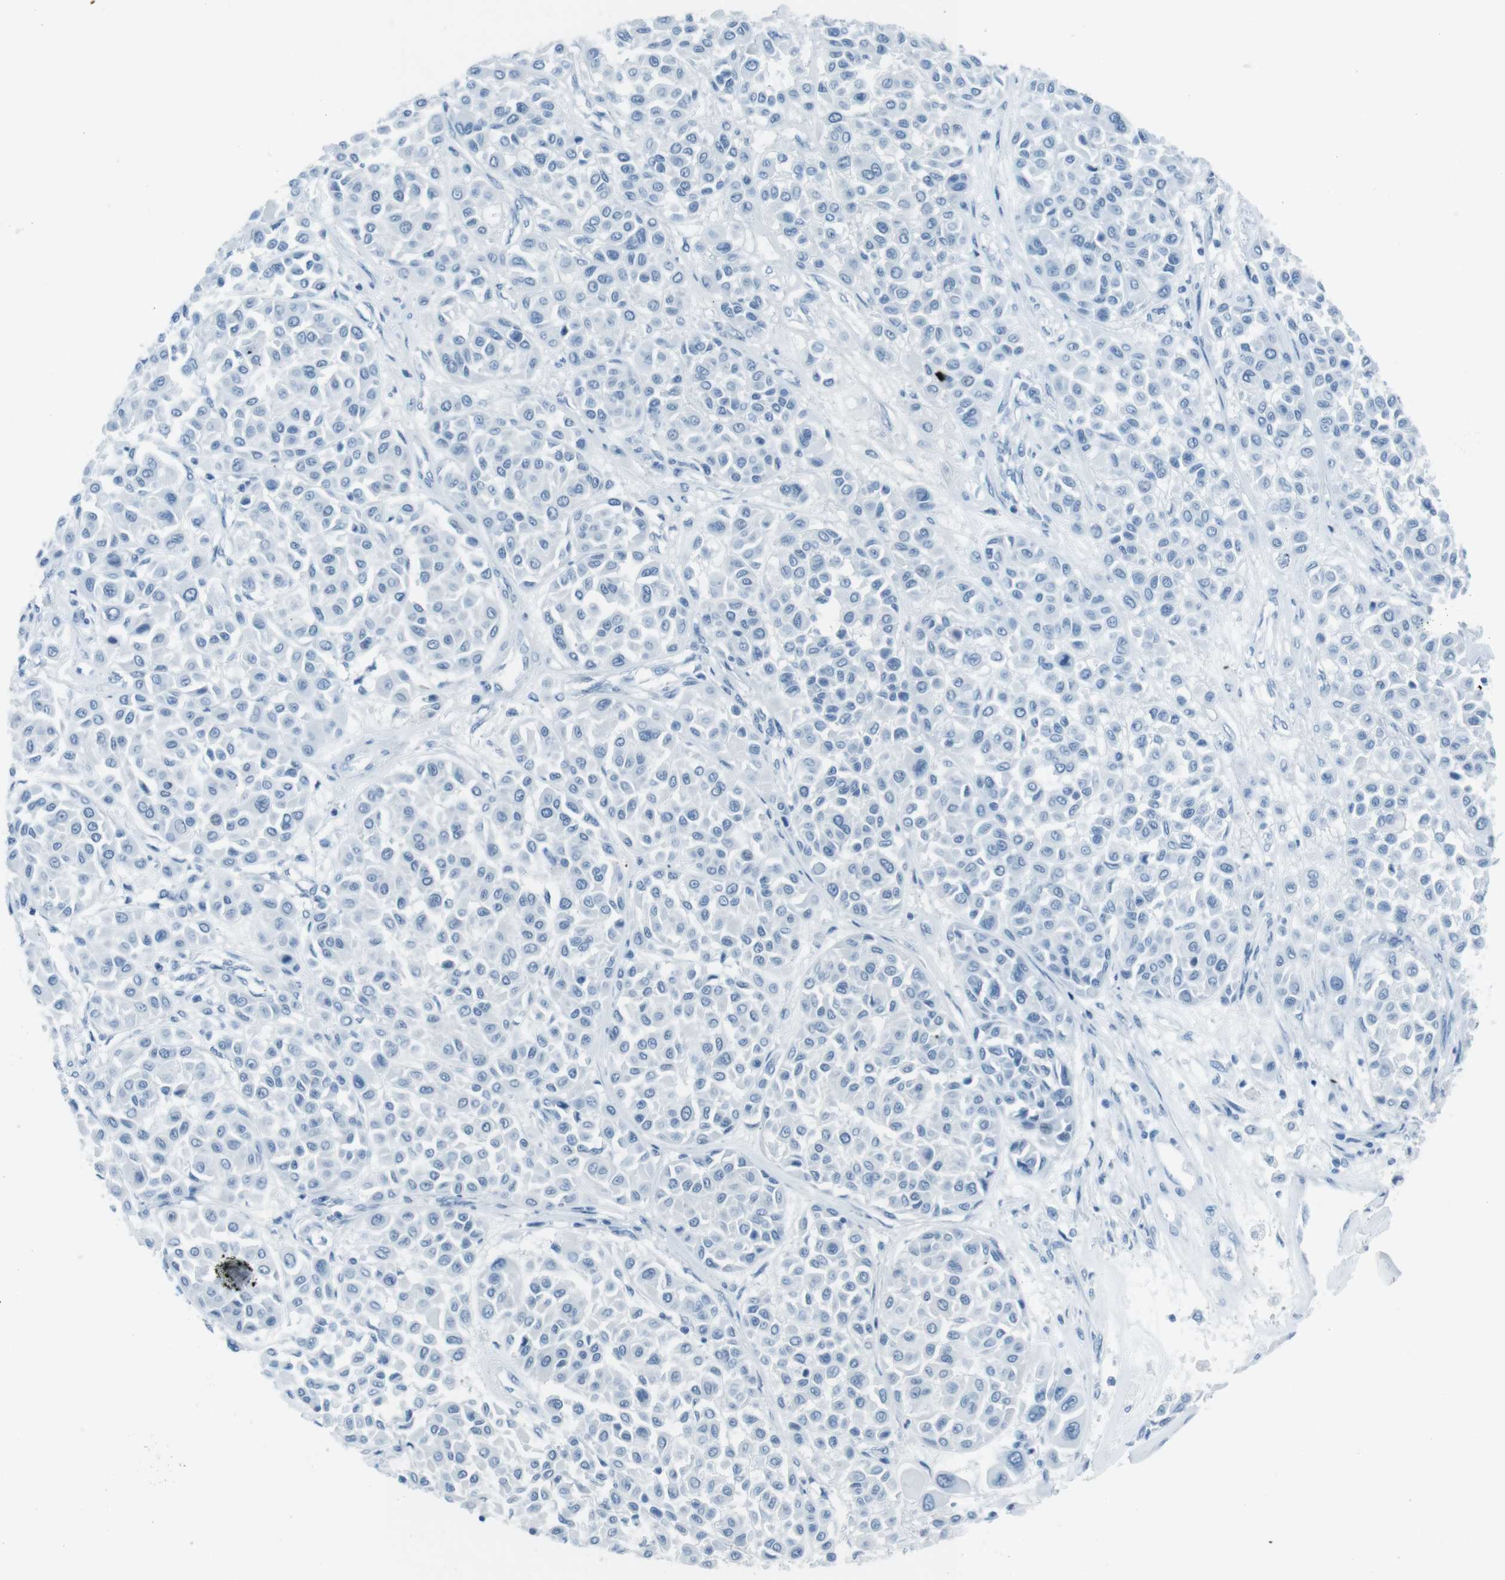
{"staining": {"intensity": "negative", "quantity": "none", "location": "none"}, "tissue": "melanoma", "cell_type": "Tumor cells", "image_type": "cancer", "snomed": [{"axis": "morphology", "description": "Malignant melanoma, Metastatic site"}, {"axis": "topography", "description": "Soft tissue"}], "caption": "Tumor cells show no significant staining in malignant melanoma (metastatic site). (Stains: DAB (3,3'-diaminobenzidine) immunohistochemistry with hematoxylin counter stain, Microscopy: brightfield microscopy at high magnification).", "gene": "TMEM207", "patient": {"sex": "male", "age": 41}}